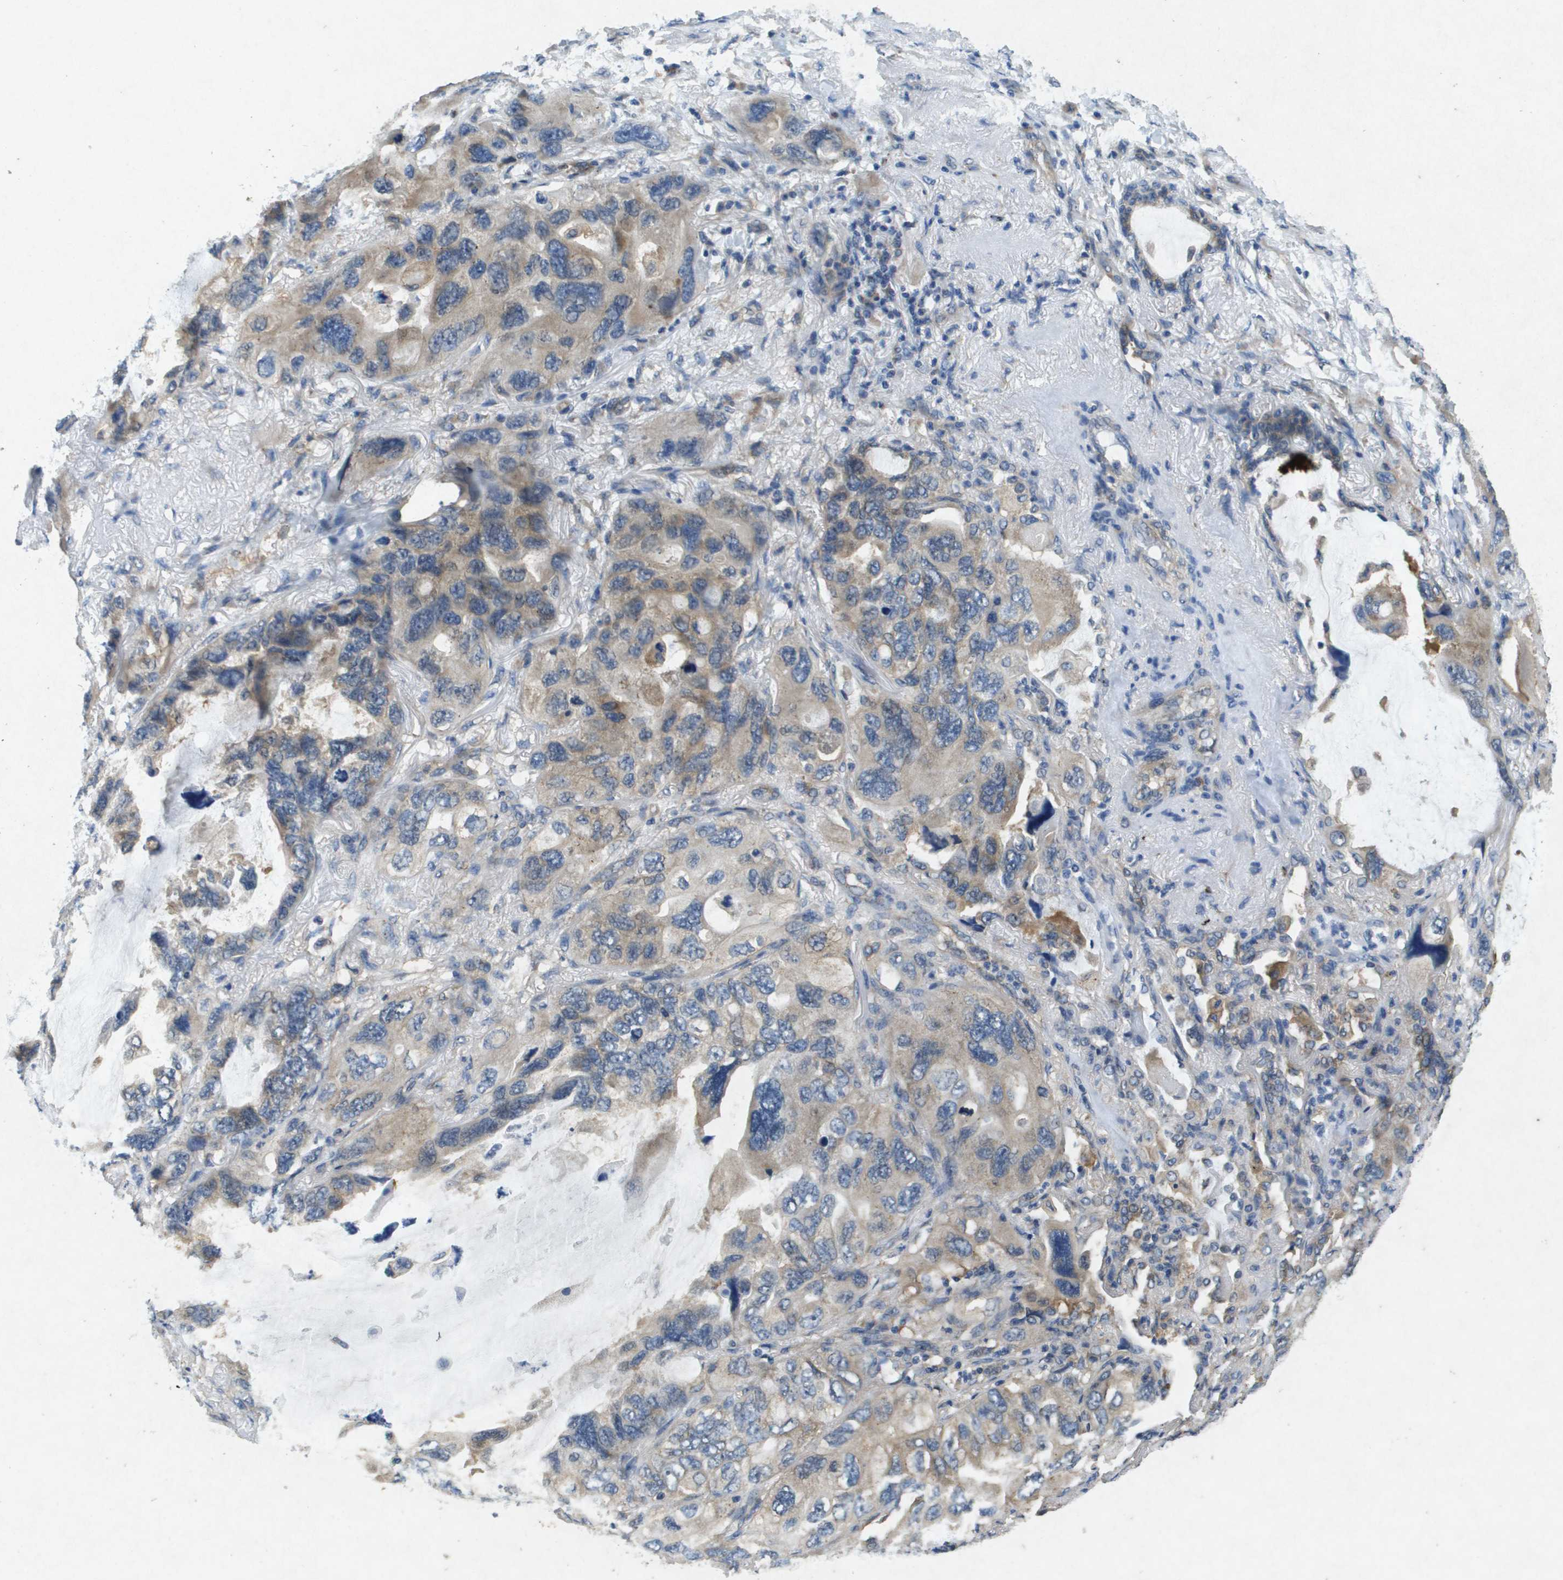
{"staining": {"intensity": "weak", "quantity": ">75%", "location": "cytoplasmic/membranous"}, "tissue": "lung cancer", "cell_type": "Tumor cells", "image_type": "cancer", "snomed": [{"axis": "morphology", "description": "Squamous cell carcinoma, NOS"}, {"axis": "topography", "description": "Lung"}], "caption": "This is a histology image of immunohistochemistry (IHC) staining of lung cancer (squamous cell carcinoma), which shows weak staining in the cytoplasmic/membranous of tumor cells.", "gene": "PTPRT", "patient": {"sex": "female", "age": 73}}